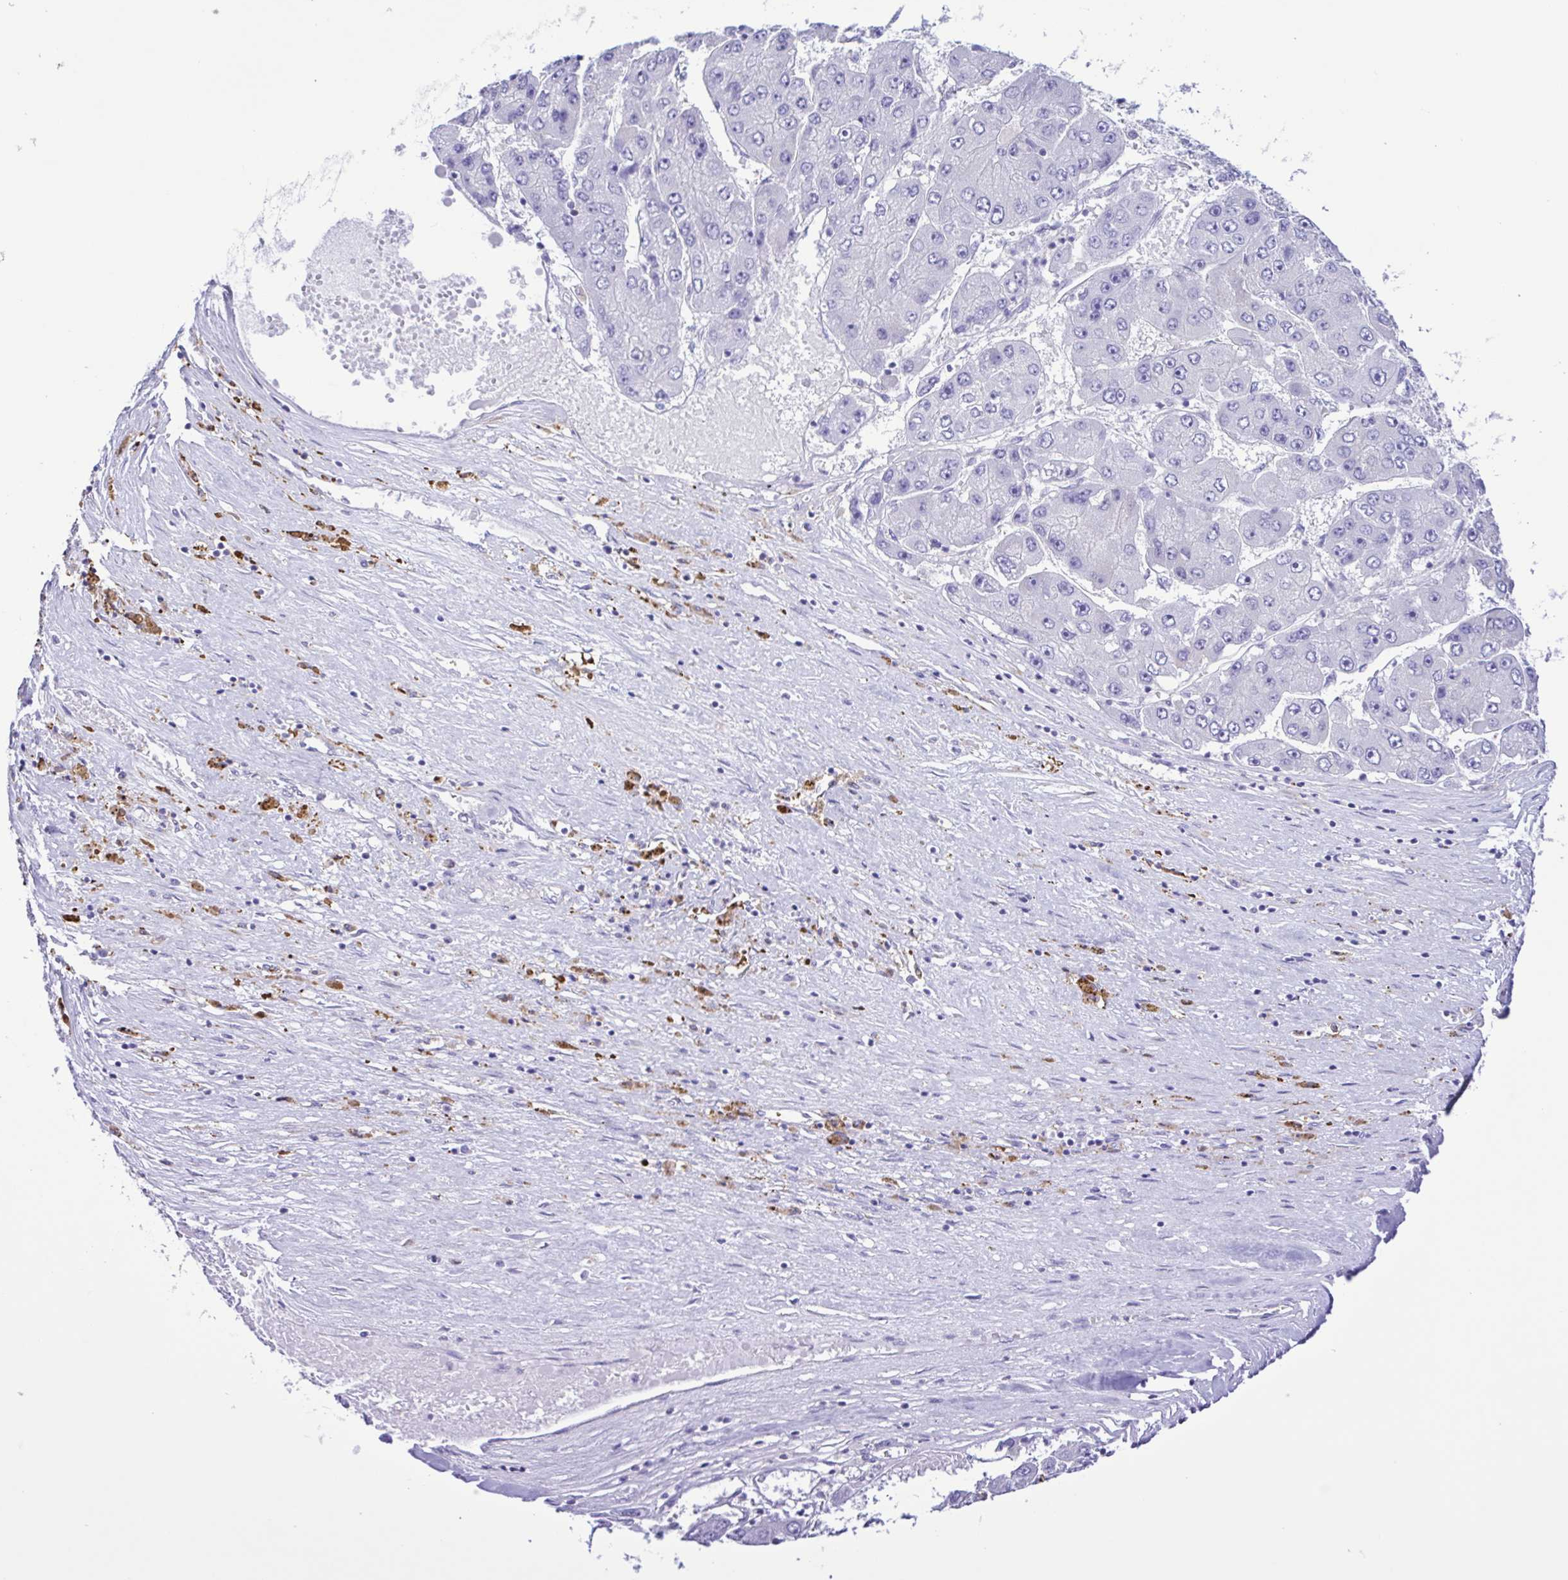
{"staining": {"intensity": "negative", "quantity": "none", "location": "none"}, "tissue": "liver cancer", "cell_type": "Tumor cells", "image_type": "cancer", "snomed": [{"axis": "morphology", "description": "Carcinoma, Hepatocellular, NOS"}, {"axis": "topography", "description": "Liver"}], "caption": "Human hepatocellular carcinoma (liver) stained for a protein using immunohistochemistry (IHC) shows no expression in tumor cells.", "gene": "CYP17A1", "patient": {"sex": "female", "age": 61}}